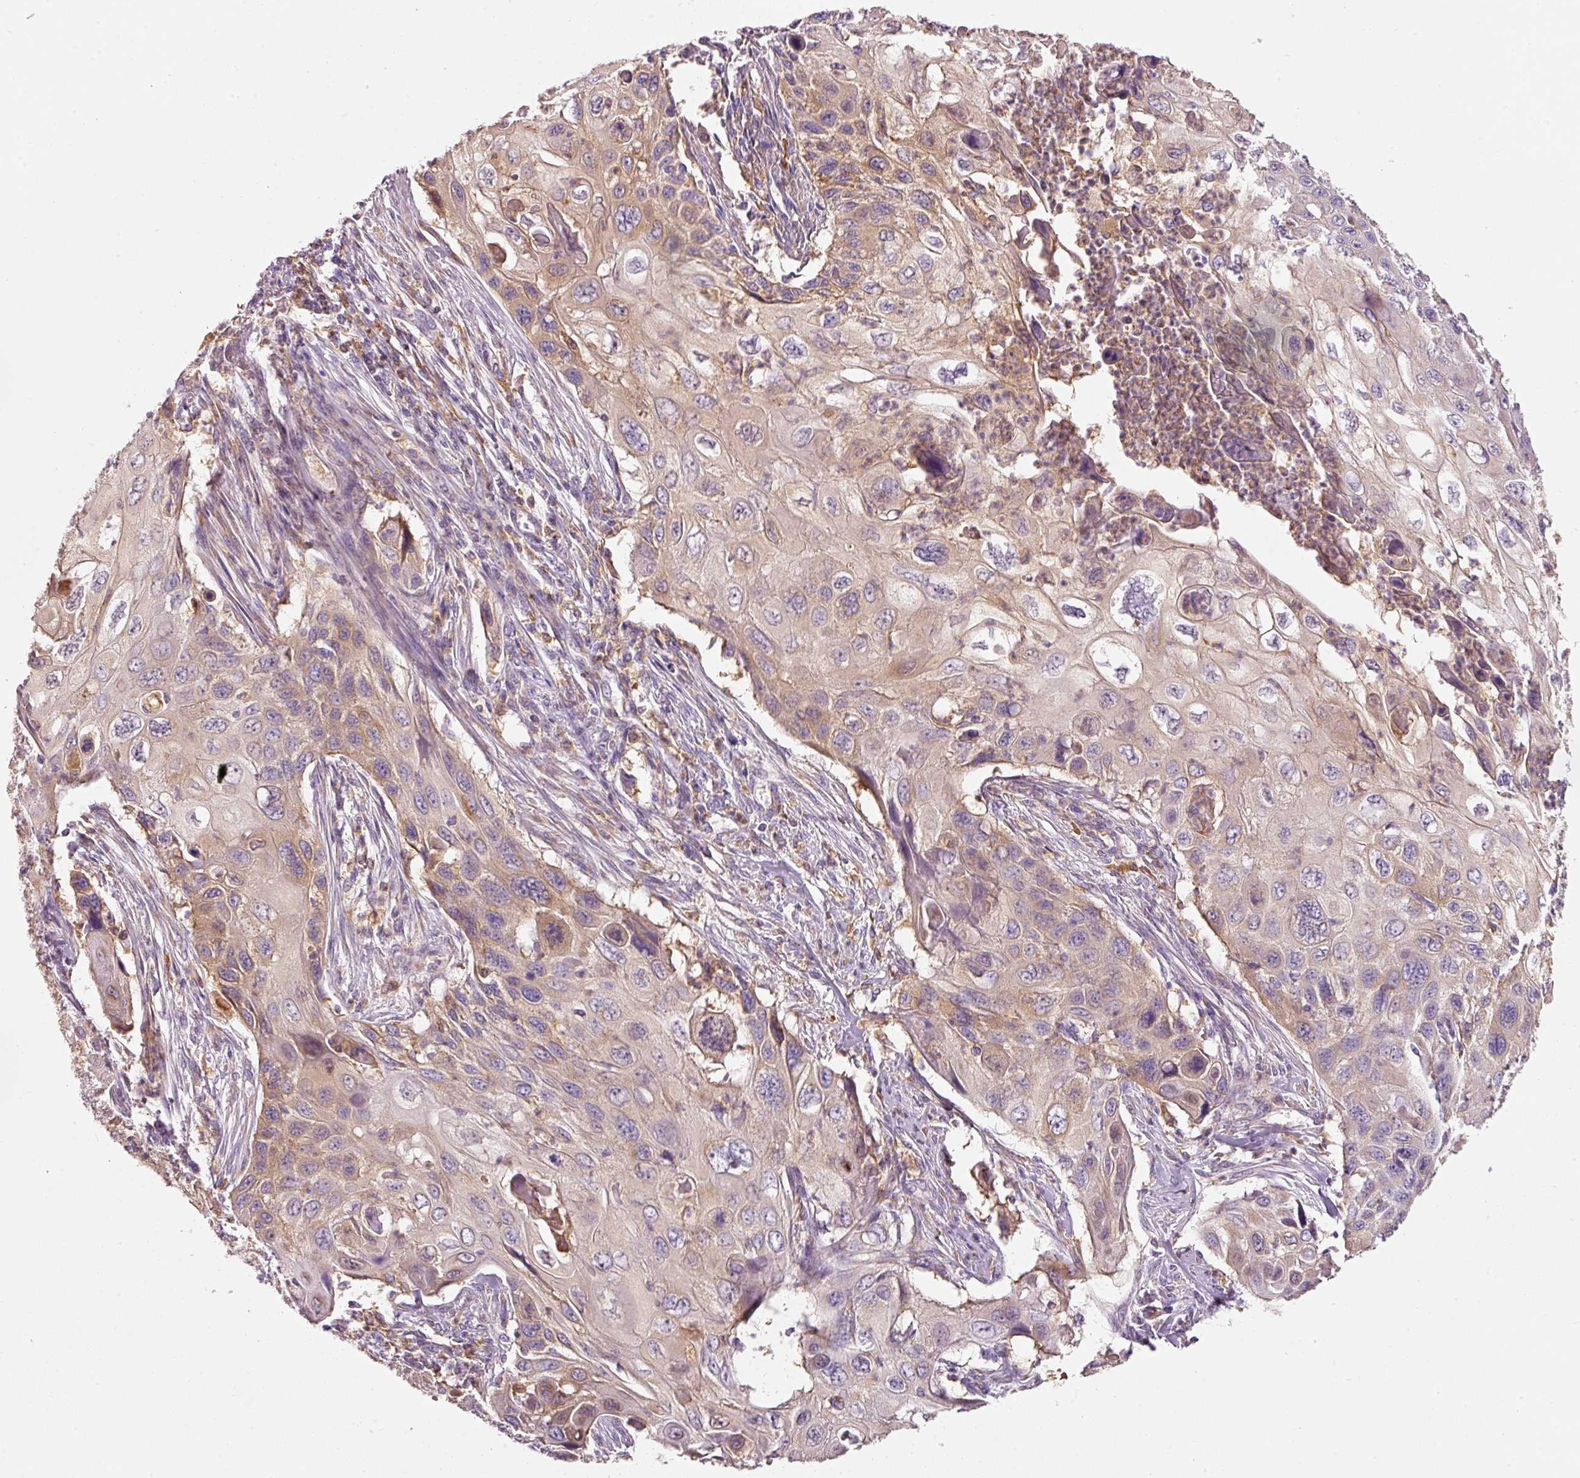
{"staining": {"intensity": "moderate", "quantity": "25%-75%", "location": "cytoplasmic/membranous"}, "tissue": "cervical cancer", "cell_type": "Tumor cells", "image_type": "cancer", "snomed": [{"axis": "morphology", "description": "Squamous cell carcinoma, NOS"}, {"axis": "topography", "description": "Cervix"}], "caption": "Protein expression analysis of cervical squamous cell carcinoma displays moderate cytoplasmic/membranous staining in about 25%-75% of tumor cells.", "gene": "IQGAP2", "patient": {"sex": "female", "age": 70}}